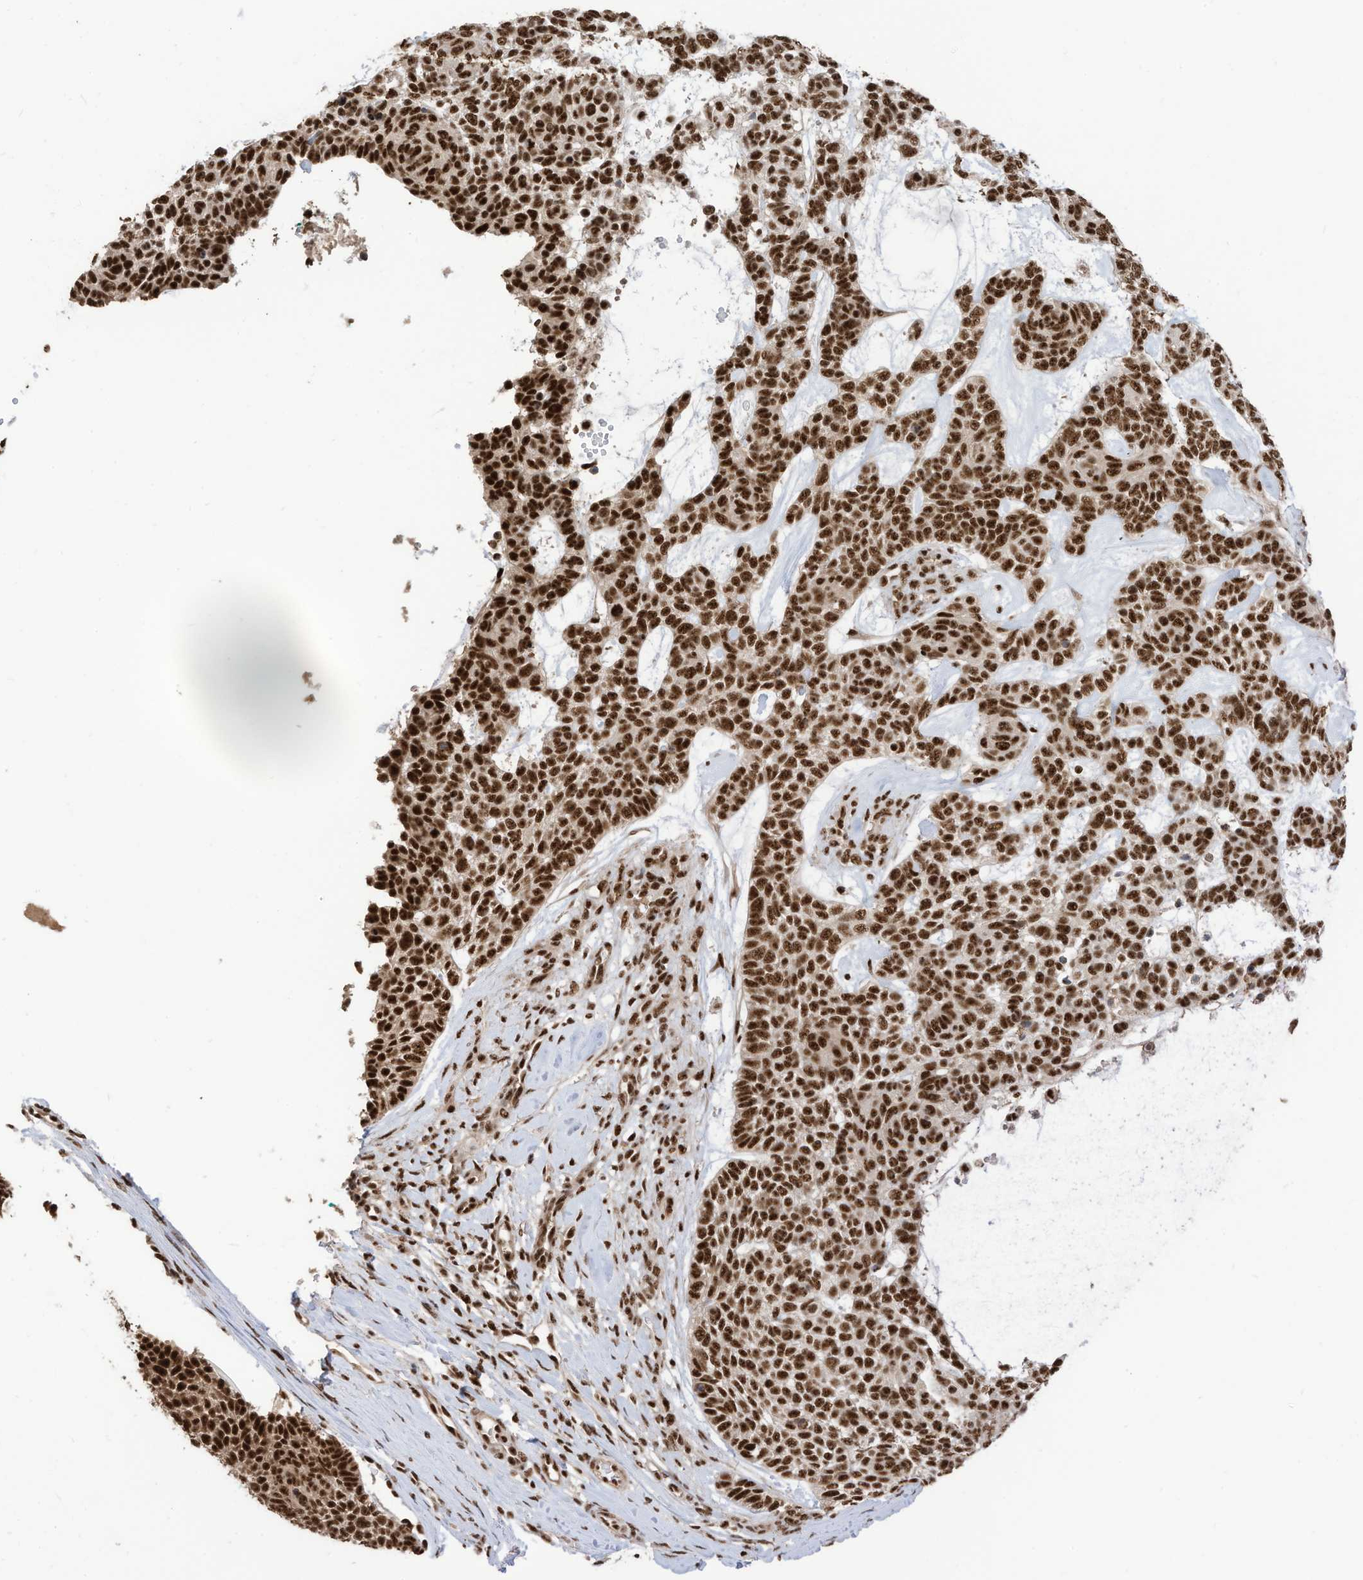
{"staining": {"intensity": "strong", "quantity": ">75%", "location": "nuclear"}, "tissue": "skin cancer", "cell_type": "Tumor cells", "image_type": "cancer", "snomed": [{"axis": "morphology", "description": "Basal cell carcinoma"}, {"axis": "topography", "description": "Skin"}], "caption": "Immunohistochemistry (IHC) micrograph of skin basal cell carcinoma stained for a protein (brown), which demonstrates high levels of strong nuclear expression in approximately >75% of tumor cells.", "gene": "SF3A3", "patient": {"sex": "female", "age": 81}}